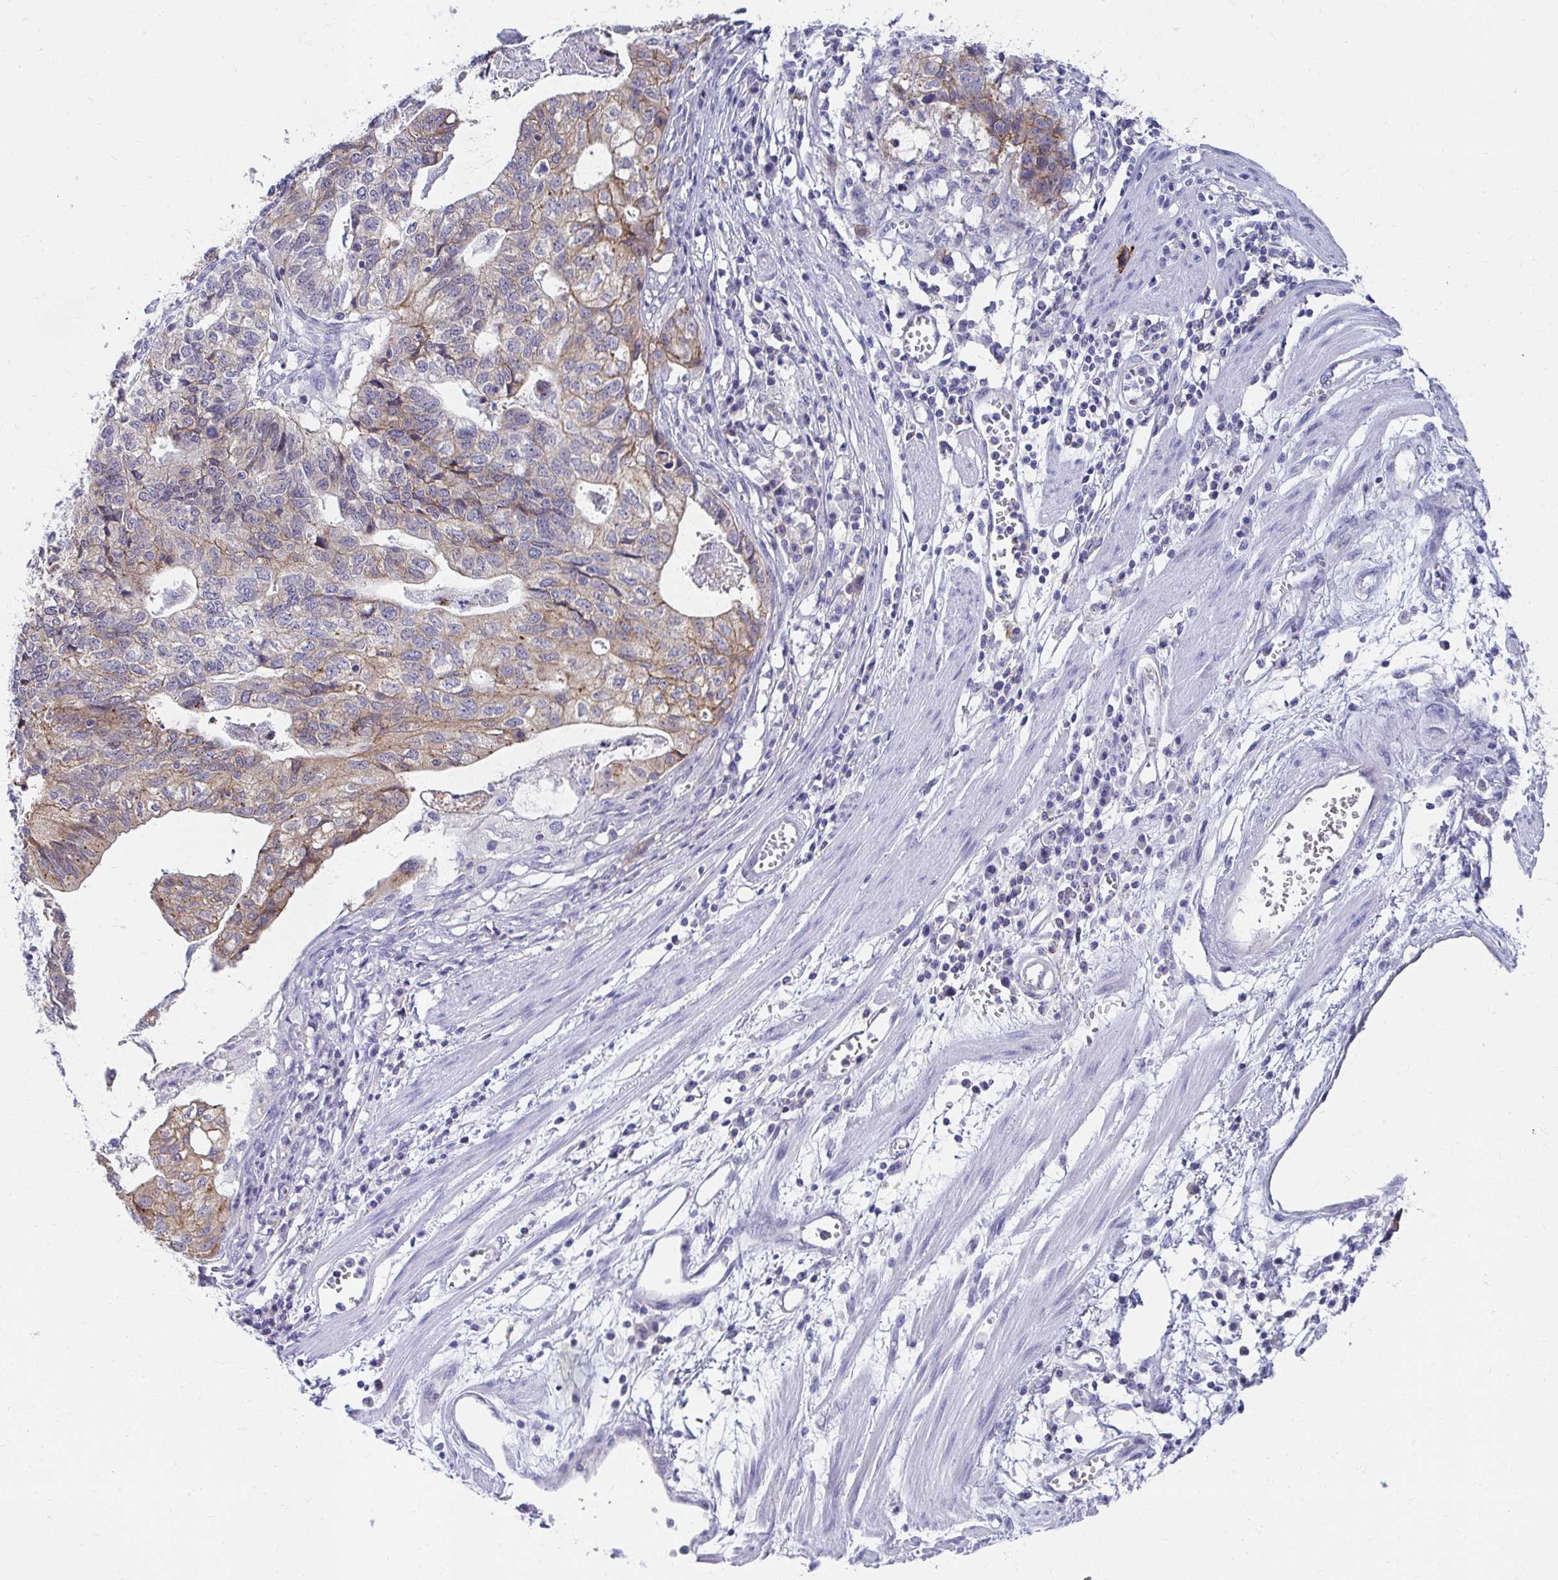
{"staining": {"intensity": "moderate", "quantity": "<25%", "location": "cytoplasmic/membranous"}, "tissue": "stomach cancer", "cell_type": "Tumor cells", "image_type": "cancer", "snomed": [{"axis": "morphology", "description": "Adenocarcinoma, NOS"}, {"axis": "topography", "description": "Stomach, upper"}], "caption": "A low amount of moderate cytoplasmic/membranous expression is present in about <25% of tumor cells in stomach cancer (adenocarcinoma) tissue.", "gene": "C19orf81", "patient": {"sex": "female", "age": 67}}